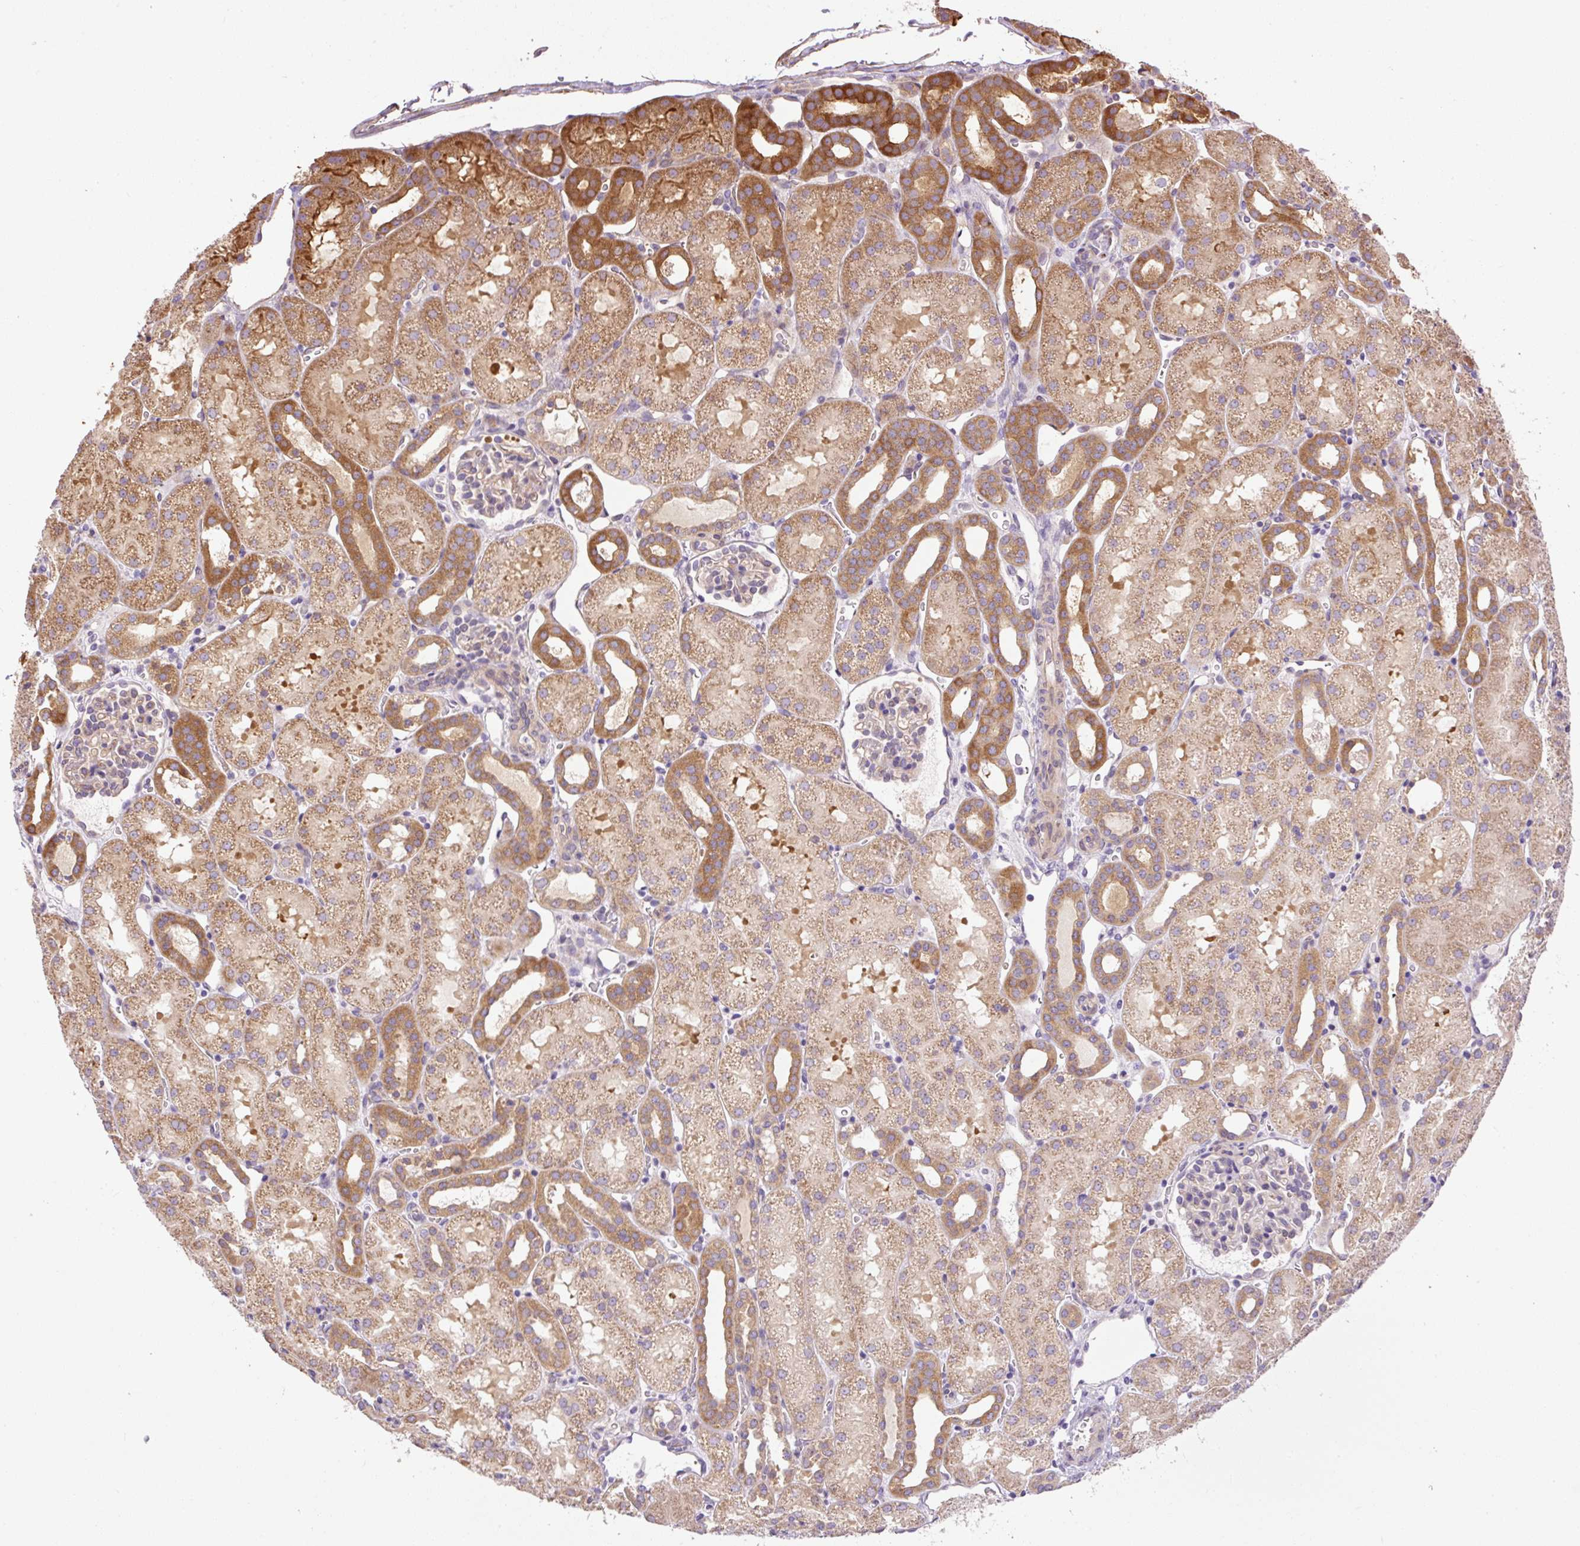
{"staining": {"intensity": "strong", "quantity": "25%-75%", "location": "cytoplasmic/membranous"}, "tissue": "kidney", "cell_type": "Cells in glomeruli", "image_type": "normal", "snomed": [{"axis": "morphology", "description": "Normal tissue, NOS"}, {"axis": "topography", "description": "Kidney"}], "caption": "This image exhibits IHC staining of normal human kidney, with high strong cytoplasmic/membranous staining in about 25%-75% of cells in glomeruli.", "gene": "PPME1", "patient": {"sex": "male", "age": 2}}